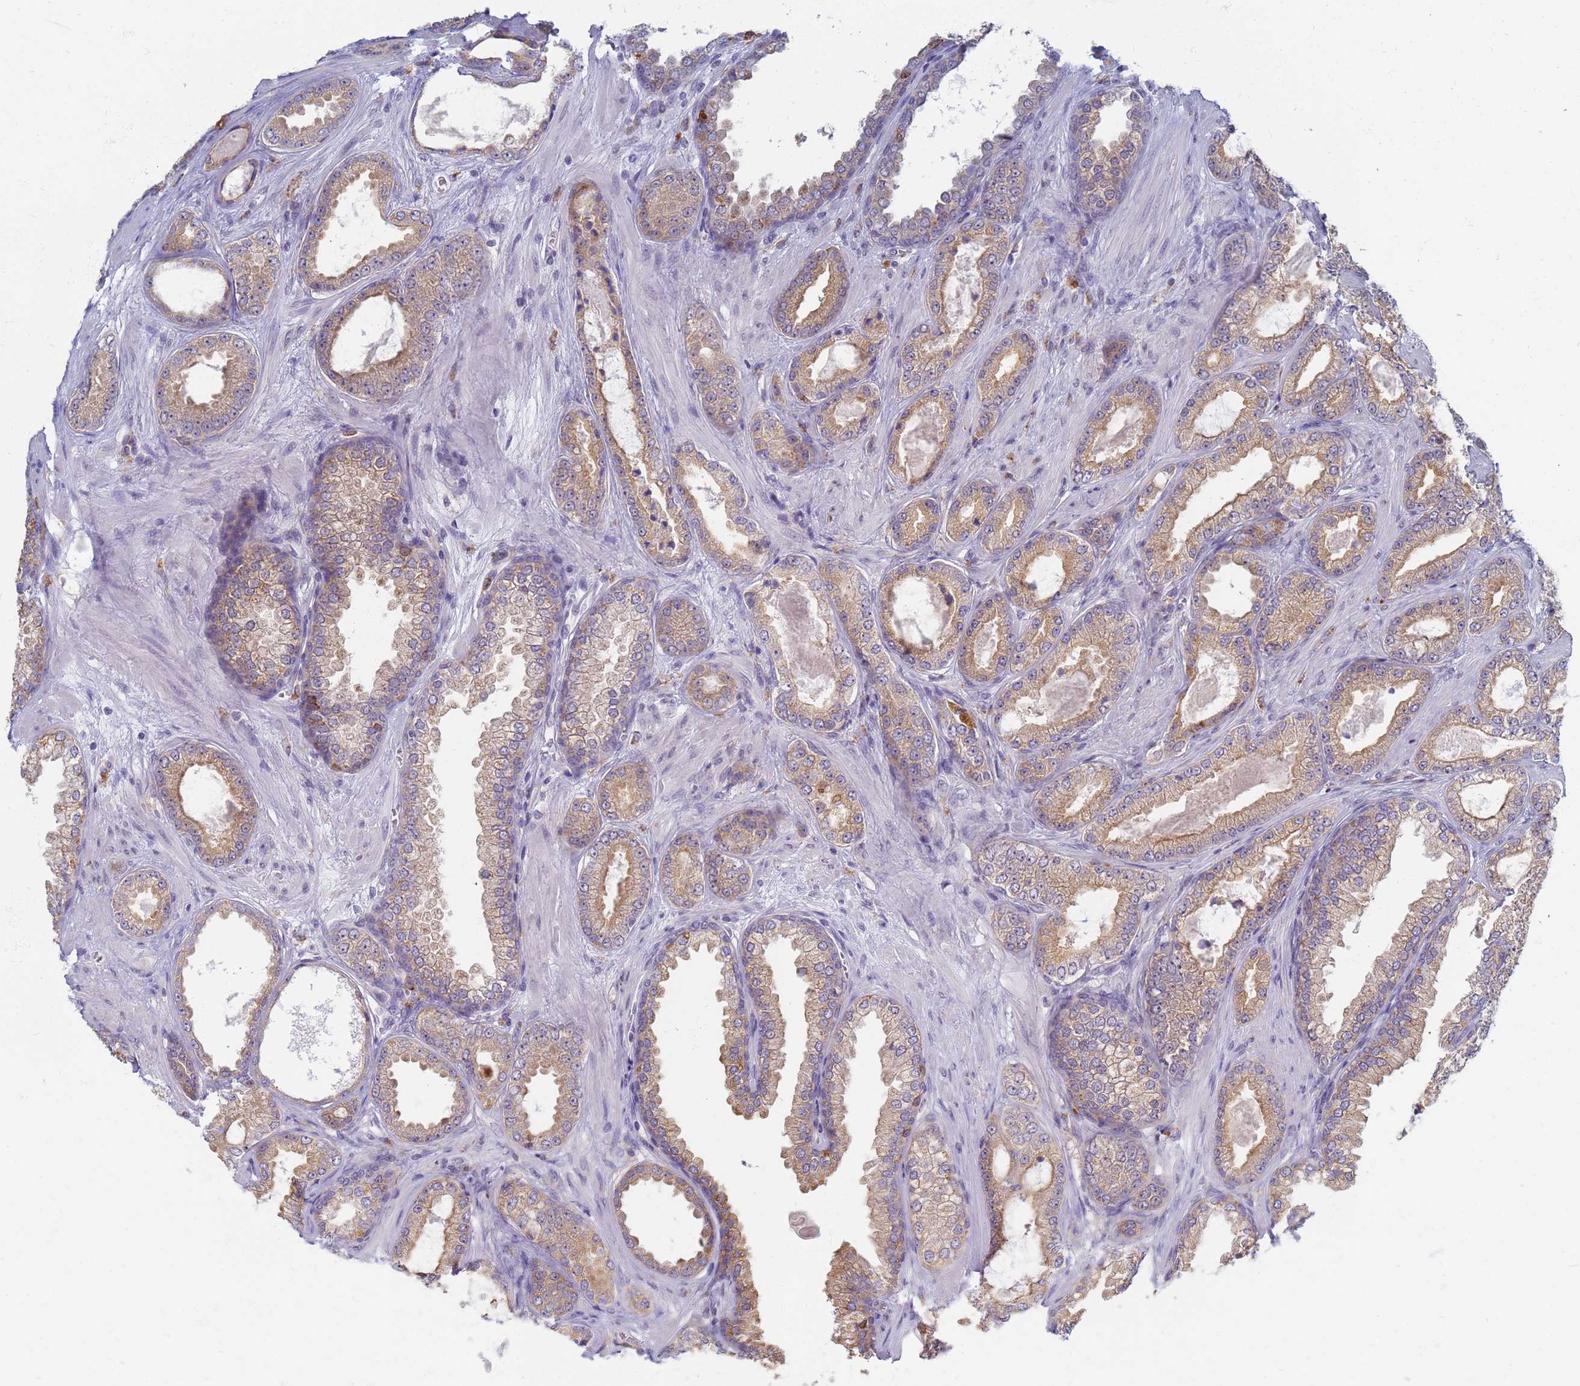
{"staining": {"intensity": "moderate", "quantity": "25%-75%", "location": "cytoplasmic/membranous"}, "tissue": "prostate cancer", "cell_type": "Tumor cells", "image_type": "cancer", "snomed": [{"axis": "morphology", "description": "Adenocarcinoma, Low grade"}, {"axis": "topography", "description": "Prostate"}], "caption": "Protein staining by immunohistochemistry (IHC) shows moderate cytoplasmic/membranous staining in about 25%-75% of tumor cells in prostate cancer.", "gene": "ATP6V1E1", "patient": {"sex": "male", "age": 57}}